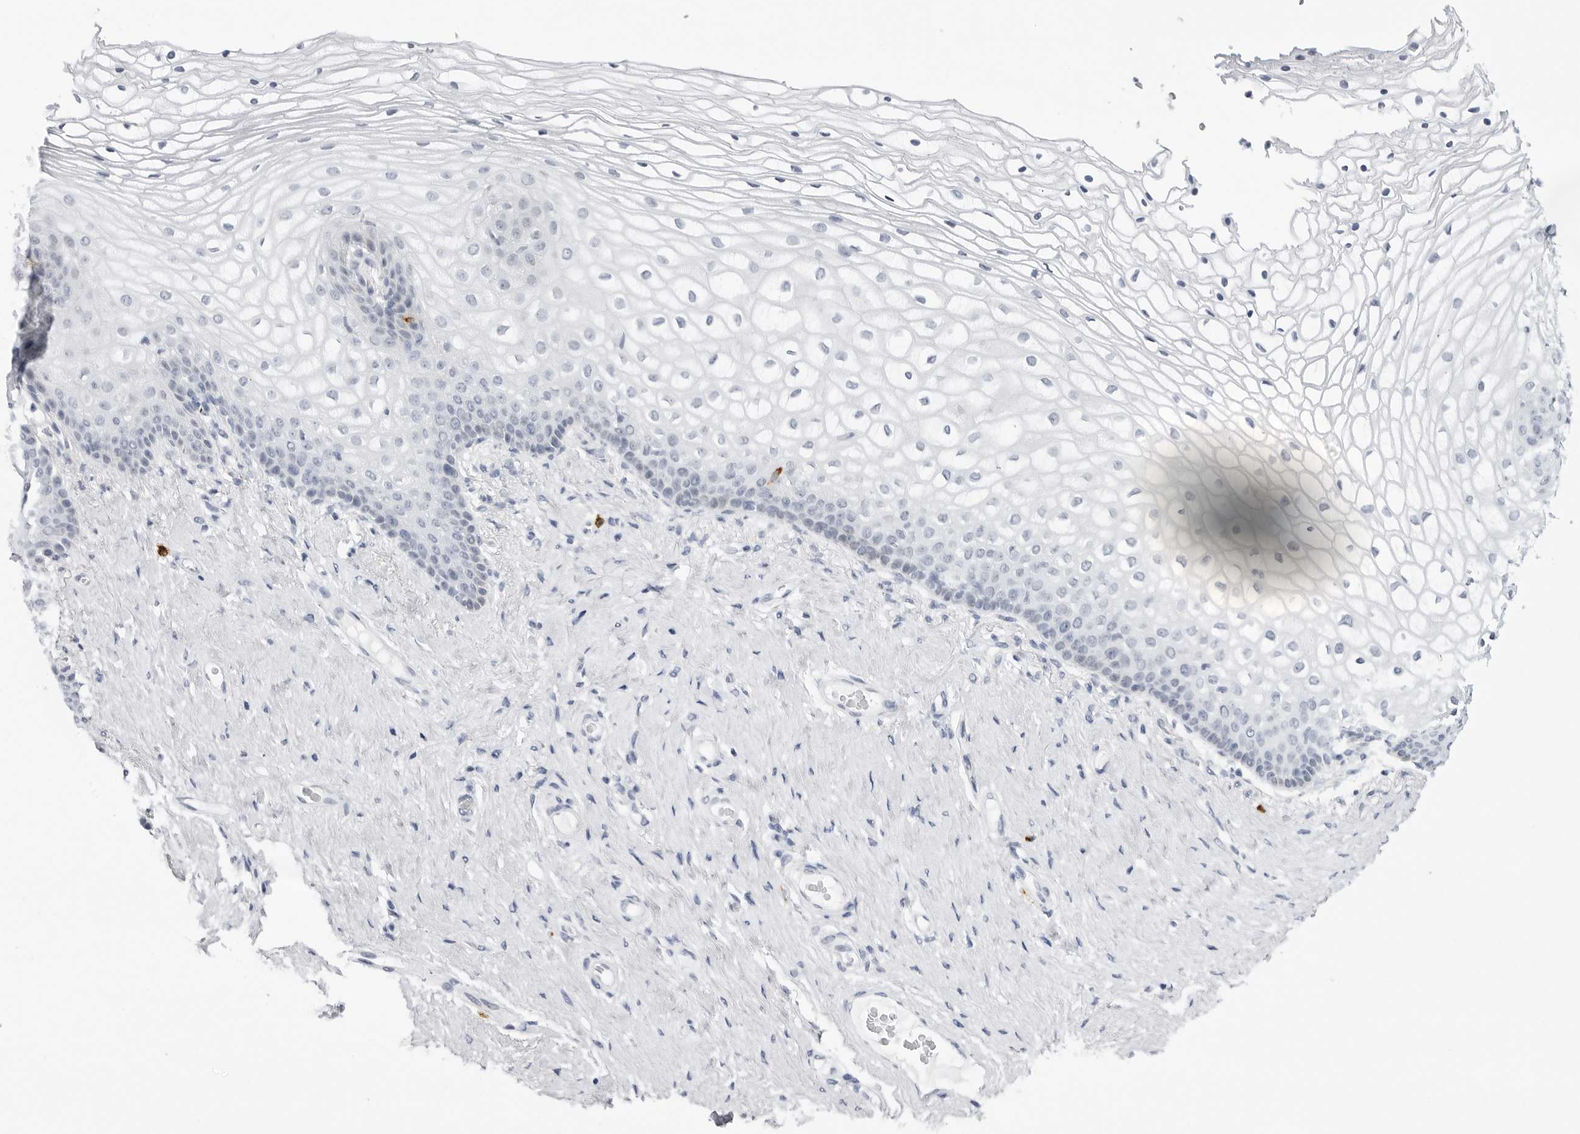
{"staining": {"intensity": "negative", "quantity": "none", "location": "none"}, "tissue": "vagina", "cell_type": "Squamous epithelial cells", "image_type": "normal", "snomed": [{"axis": "morphology", "description": "Normal tissue, NOS"}, {"axis": "topography", "description": "Vagina"}], "caption": "Immunohistochemical staining of unremarkable vagina reveals no significant expression in squamous epithelial cells. (Stains: DAB (3,3'-diaminobenzidine) immunohistochemistry (IHC) with hematoxylin counter stain, Microscopy: brightfield microscopy at high magnification).", "gene": "HSPB7", "patient": {"sex": "female", "age": 60}}